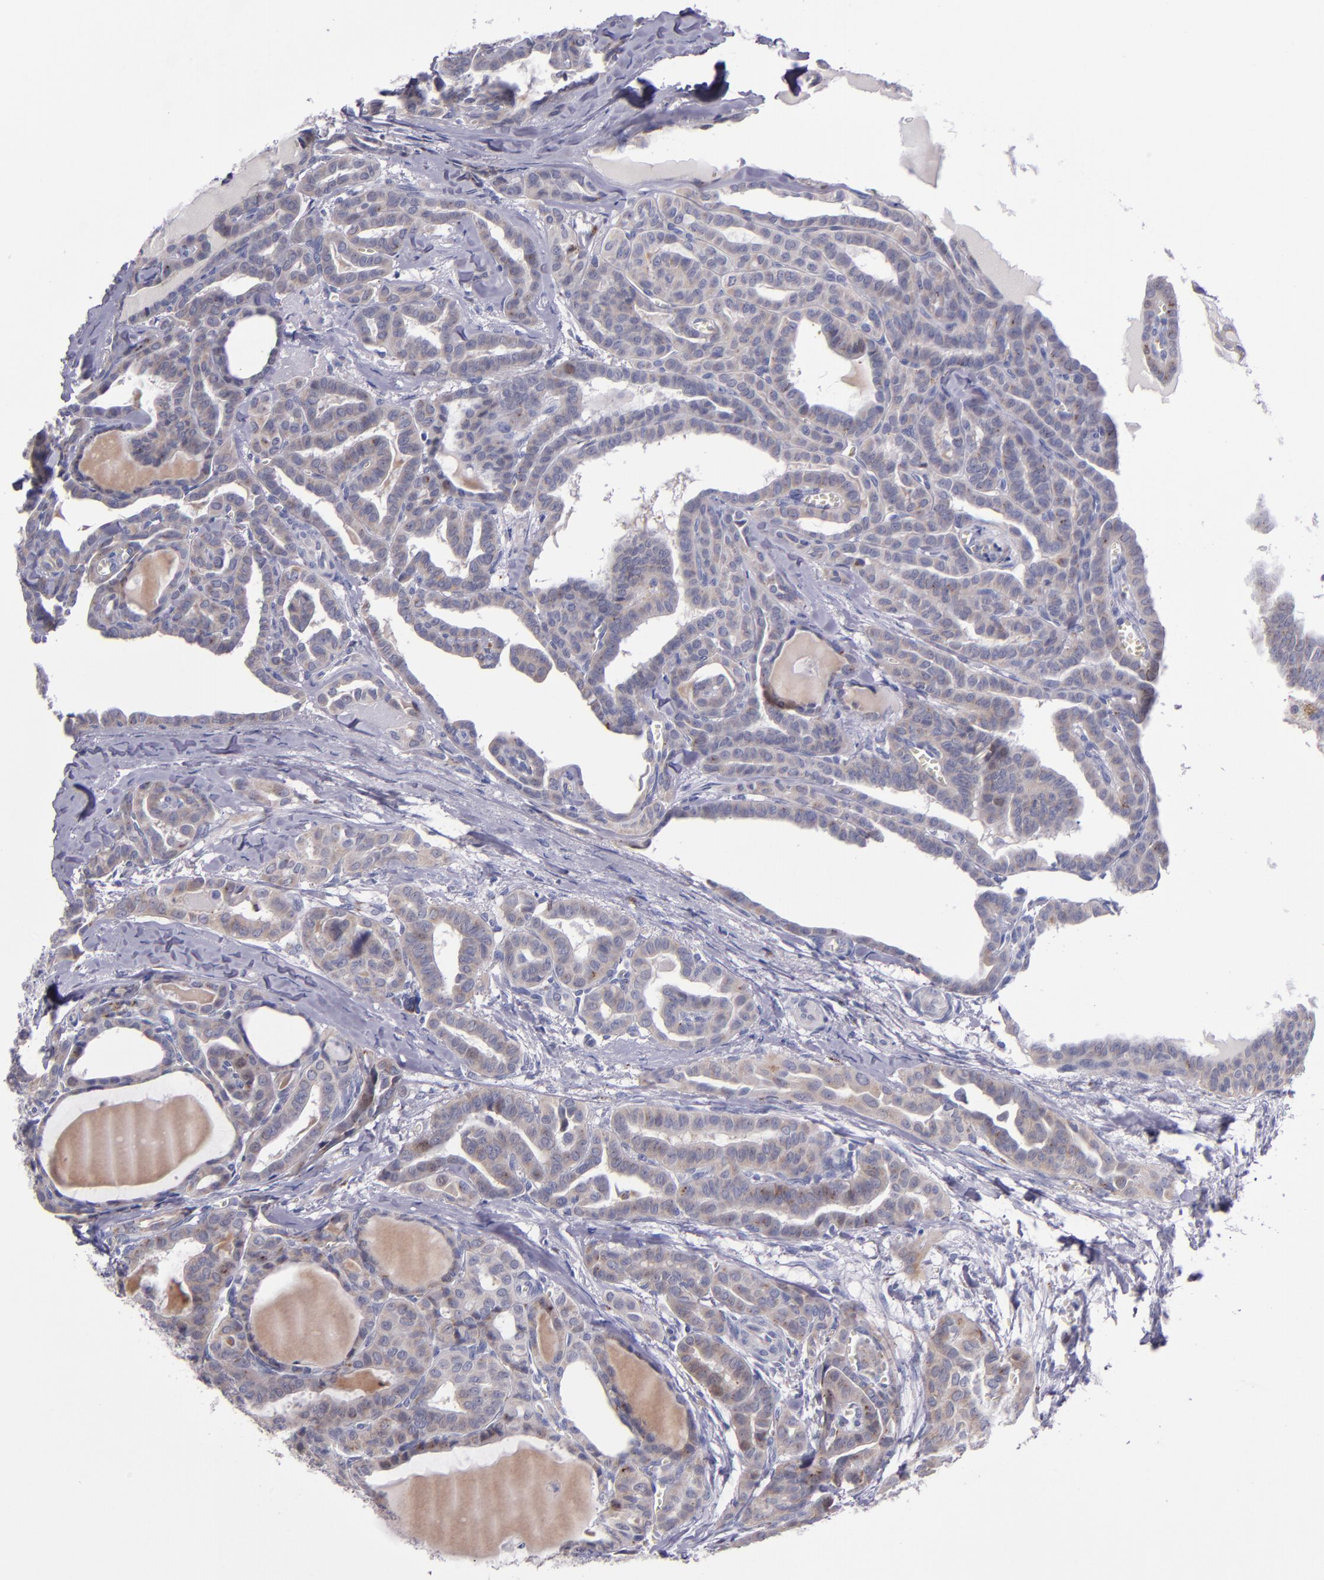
{"staining": {"intensity": "weak", "quantity": ">75%", "location": "cytoplasmic/membranous"}, "tissue": "thyroid cancer", "cell_type": "Tumor cells", "image_type": "cancer", "snomed": [{"axis": "morphology", "description": "Carcinoma, NOS"}, {"axis": "topography", "description": "Thyroid gland"}], "caption": "Tumor cells exhibit weak cytoplasmic/membranous expression in approximately >75% of cells in thyroid carcinoma.", "gene": "RAB41", "patient": {"sex": "female", "age": 91}}